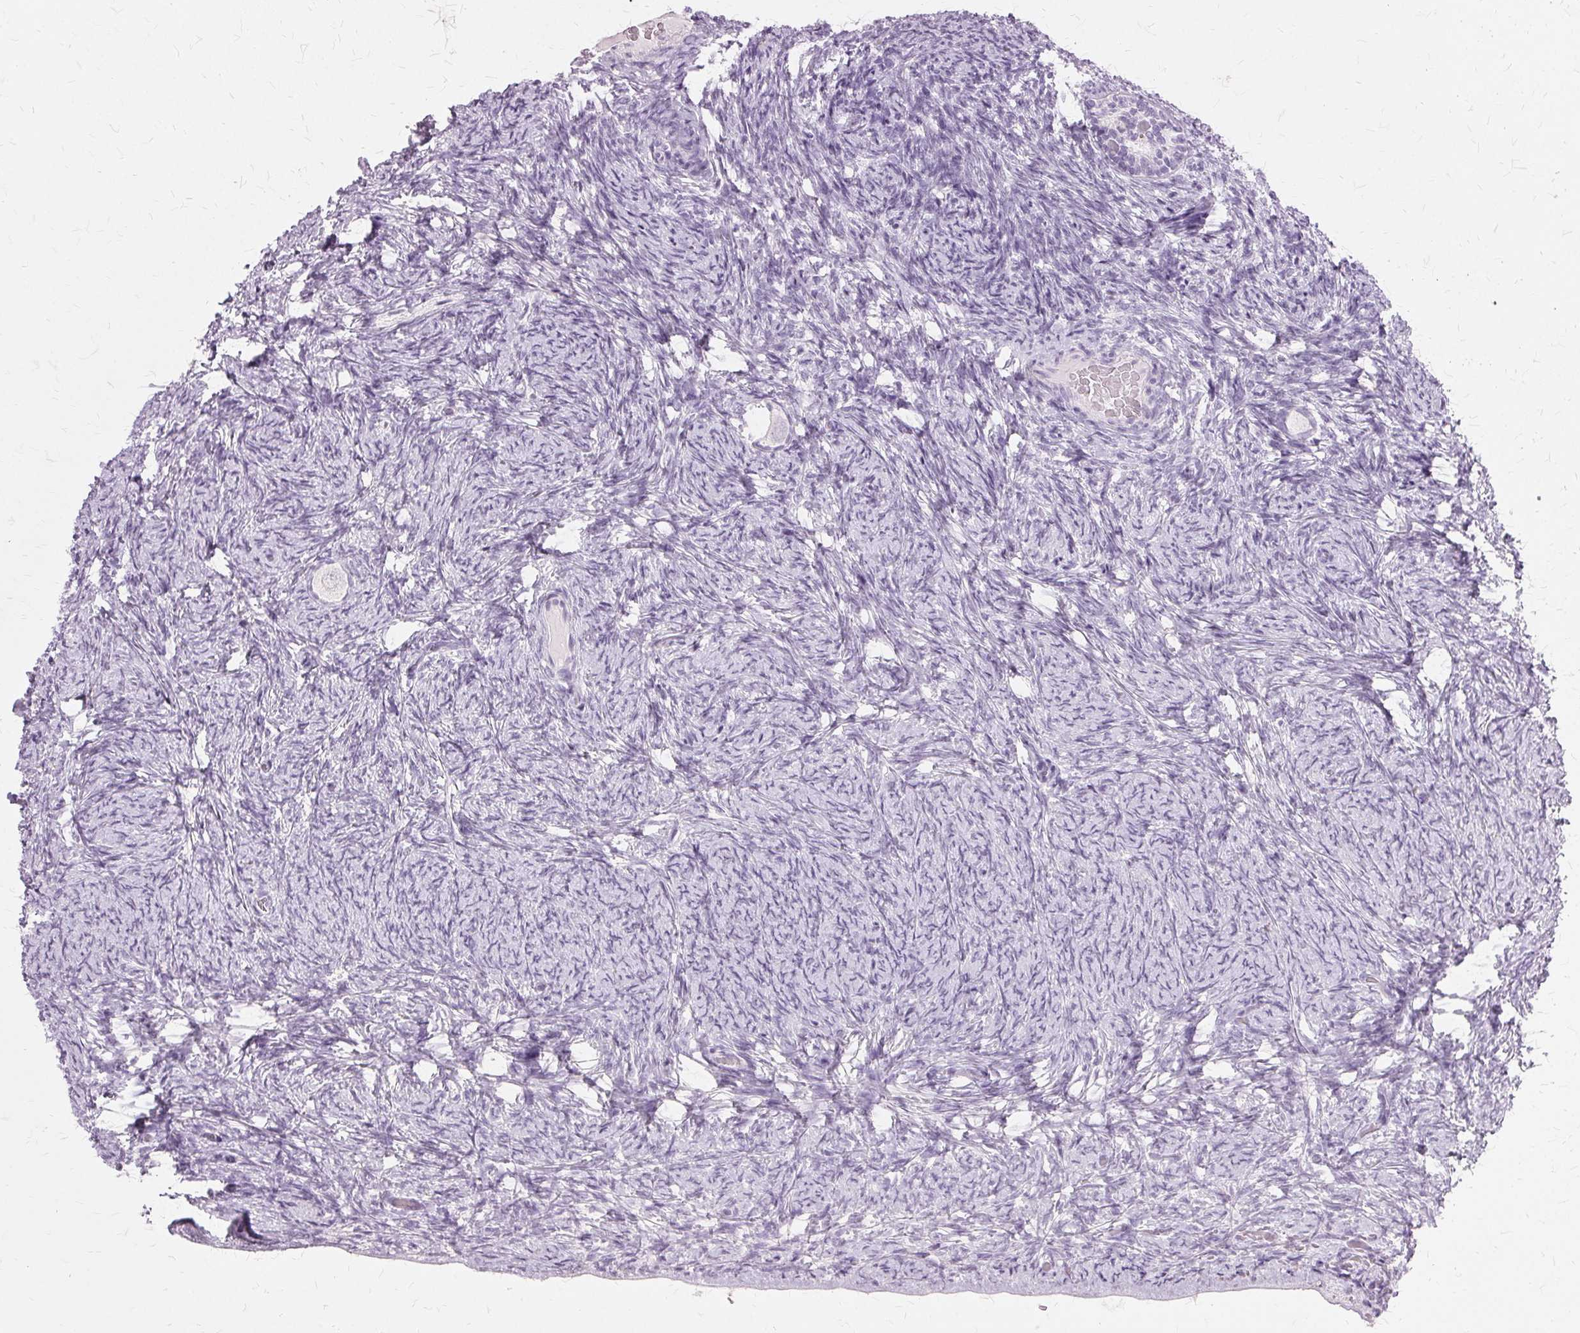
{"staining": {"intensity": "negative", "quantity": "none", "location": "none"}, "tissue": "ovary", "cell_type": "Follicle cells", "image_type": "normal", "snomed": [{"axis": "morphology", "description": "Normal tissue, NOS"}, {"axis": "topography", "description": "Ovary"}], "caption": "IHC of benign ovary displays no positivity in follicle cells.", "gene": "SLC45A3", "patient": {"sex": "female", "age": 34}}